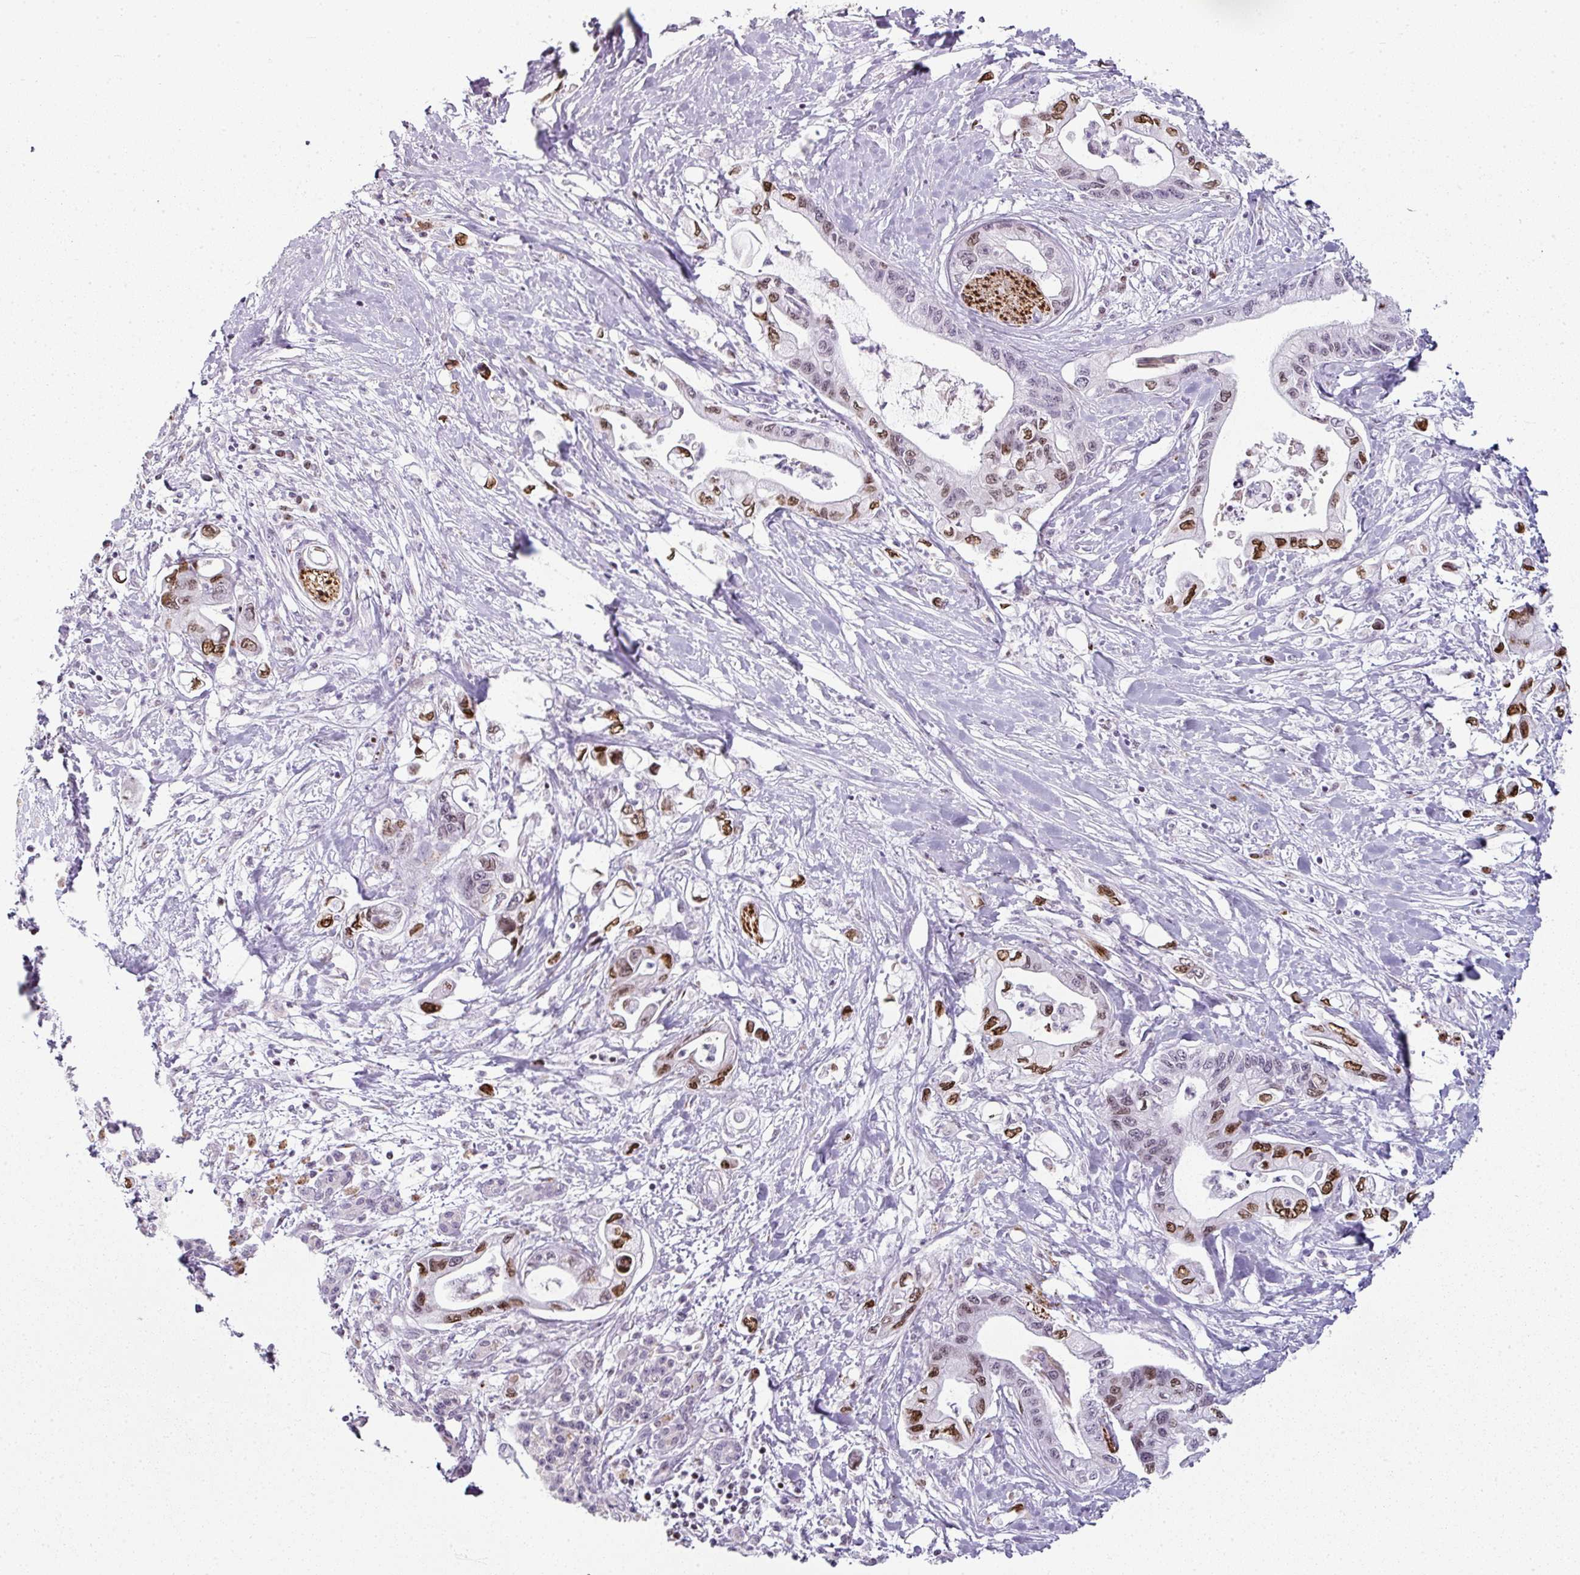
{"staining": {"intensity": "strong", "quantity": "25%-75%", "location": "nuclear"}, "tissue": "pancreatic cancer", "cell_type": "Tumor cells", "image_type": "cancer", "snomed": [{"axis": "morphology", "description": "Adenocarcinoma, NOS"}, {"axis": "topography", "description": "Pancreas"}], "caption": "A high amount of strong nuclear staining is identified in about 25%-75% of tumor cells in pancreatic cancer (adenocarcinoma) tissue.", "gene": "SYT8", "patient": {"sex": "male", "age": 61}}